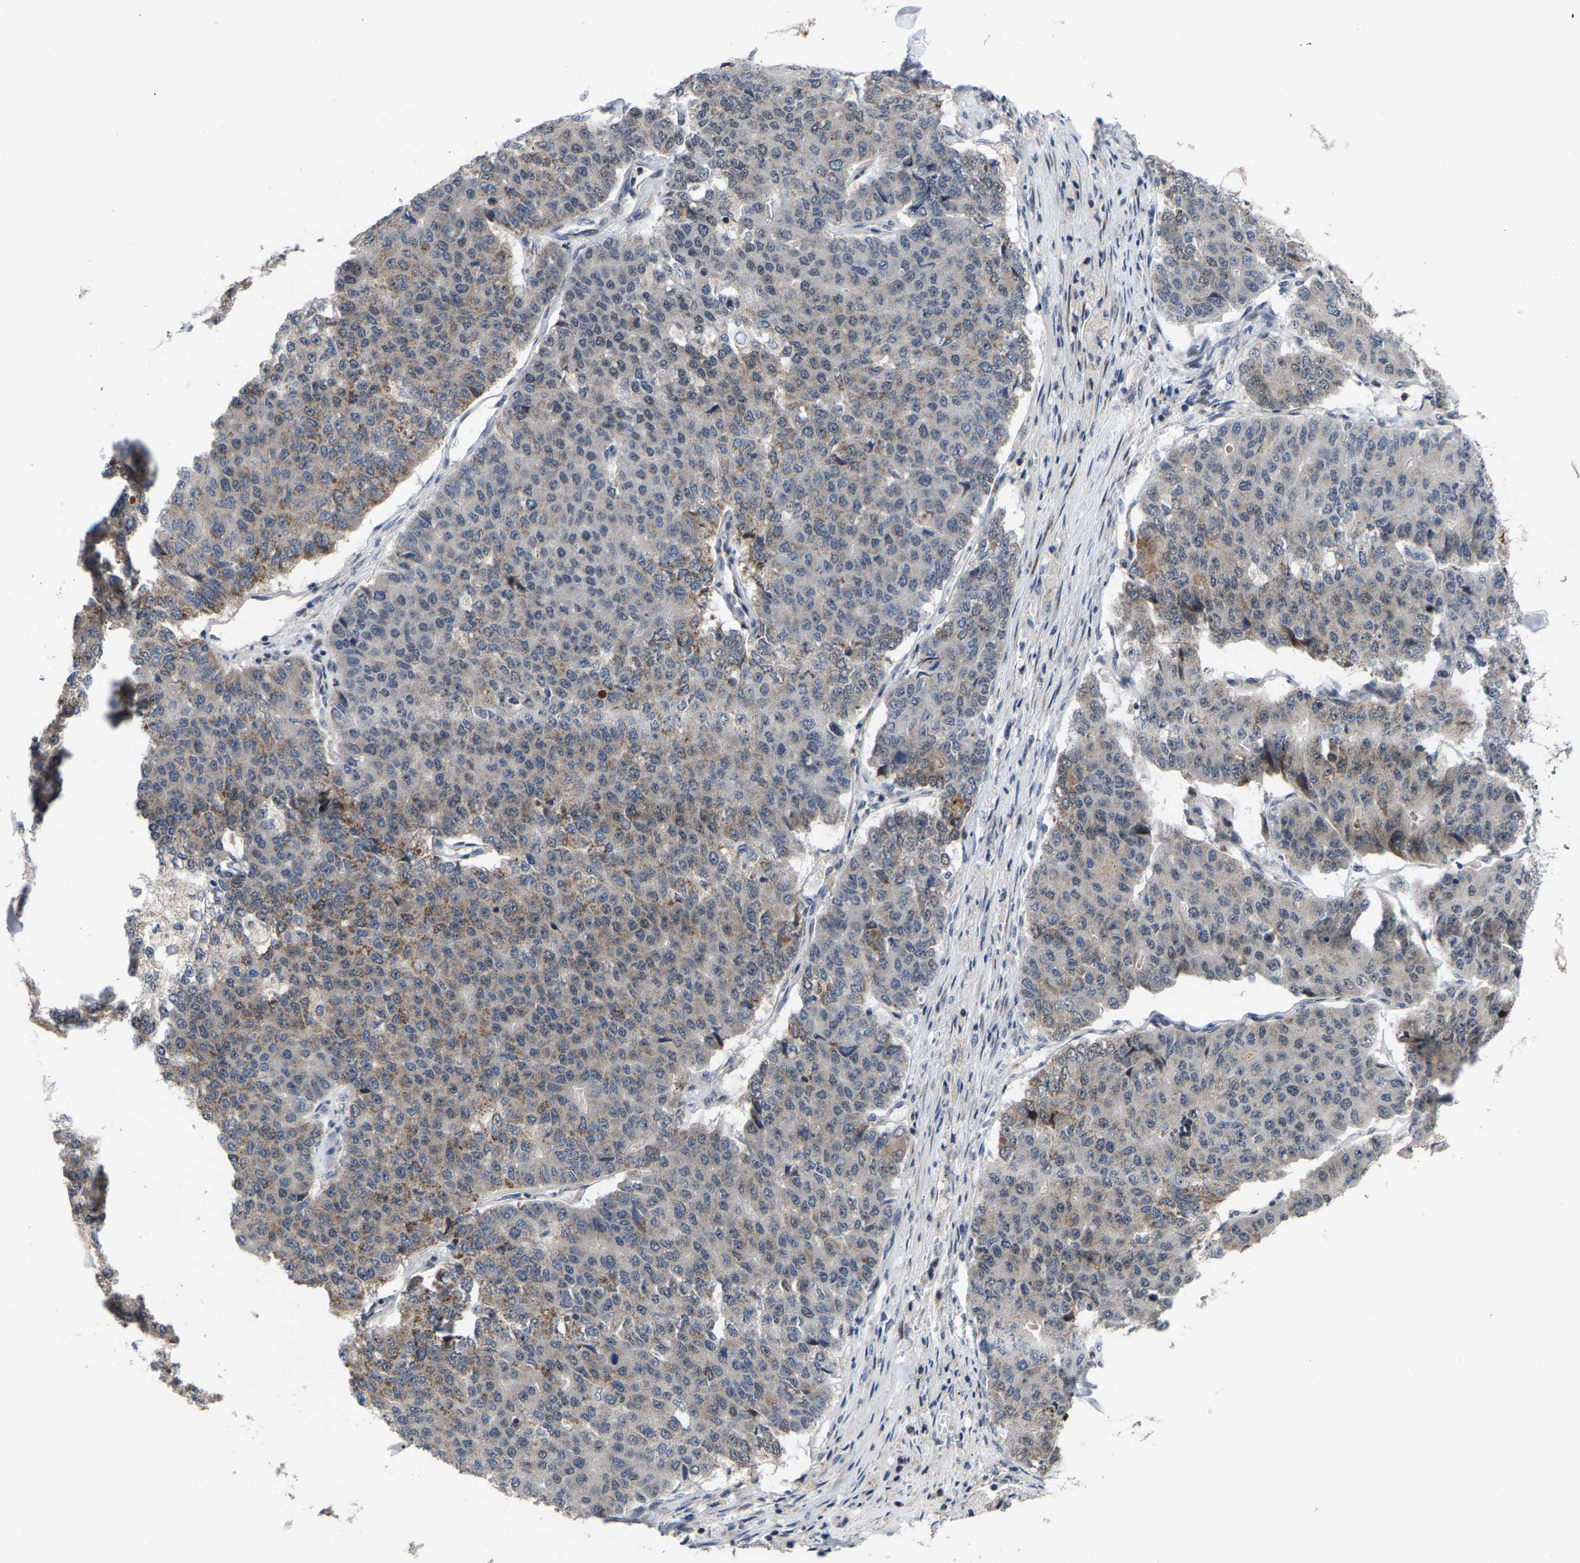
{"staining": {"intensity": "moderate", "quantity": "25%-75%", "location": "cytoplasmic/membranous"}, "tissue": "pancreatic cancer", "cell_type": "Tumor cells", "image_type": "cancer", "snomed": [{"axis": "morphology", "description": "Adenocarcinoma, NOS"}, {"axis": "topography", "description": "Pancreas"}], "caption": "This image shows immunohistochemistry staining of human pancreatic cancer, with medium moderate cytoplasmic/membranous positivity in approximately 25%-75% of tumor cells.", "gene": "TDRKH", "patient": {"sex": "male", "age": 50}}